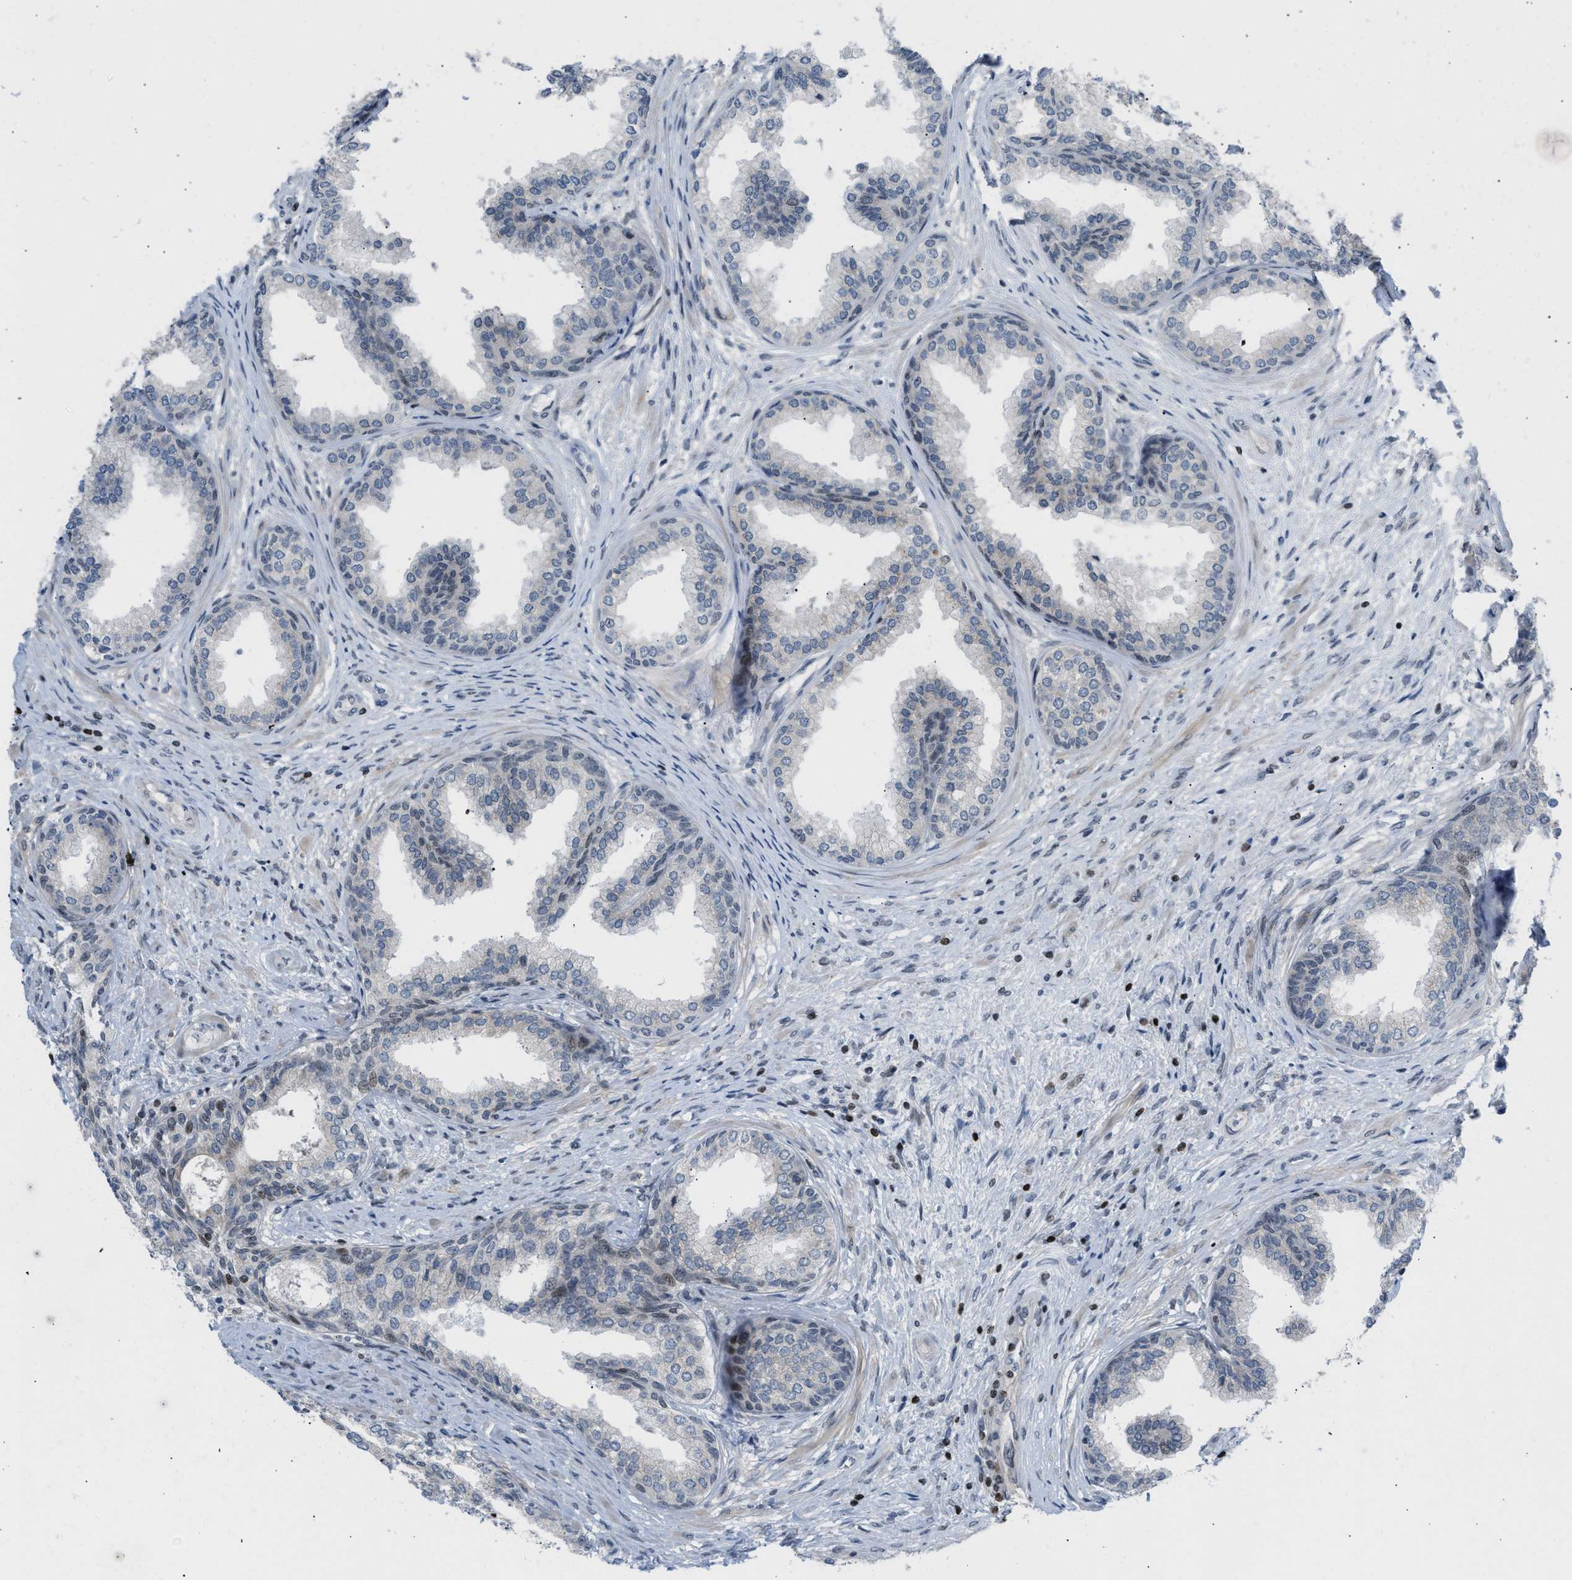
{"staining": {"intensity": "weak", "quantity": "<25%", "location": "nuclear"}, "tissue": "prostate", "cell_type": "Glandular cells", "image_type": "normal", "snomed": [{"axis": "morphology", "description": "Normal tissue, NOS"}, {"axis": "topography", "description": "Prostate"}], "caption": "Glandular cells are negative for protein expression in benign human prostate. (Brightfield microscopy of DAB IHC at high magnification).", "gene": "NPS", "patient": {"sex": "male", "age": 76}}